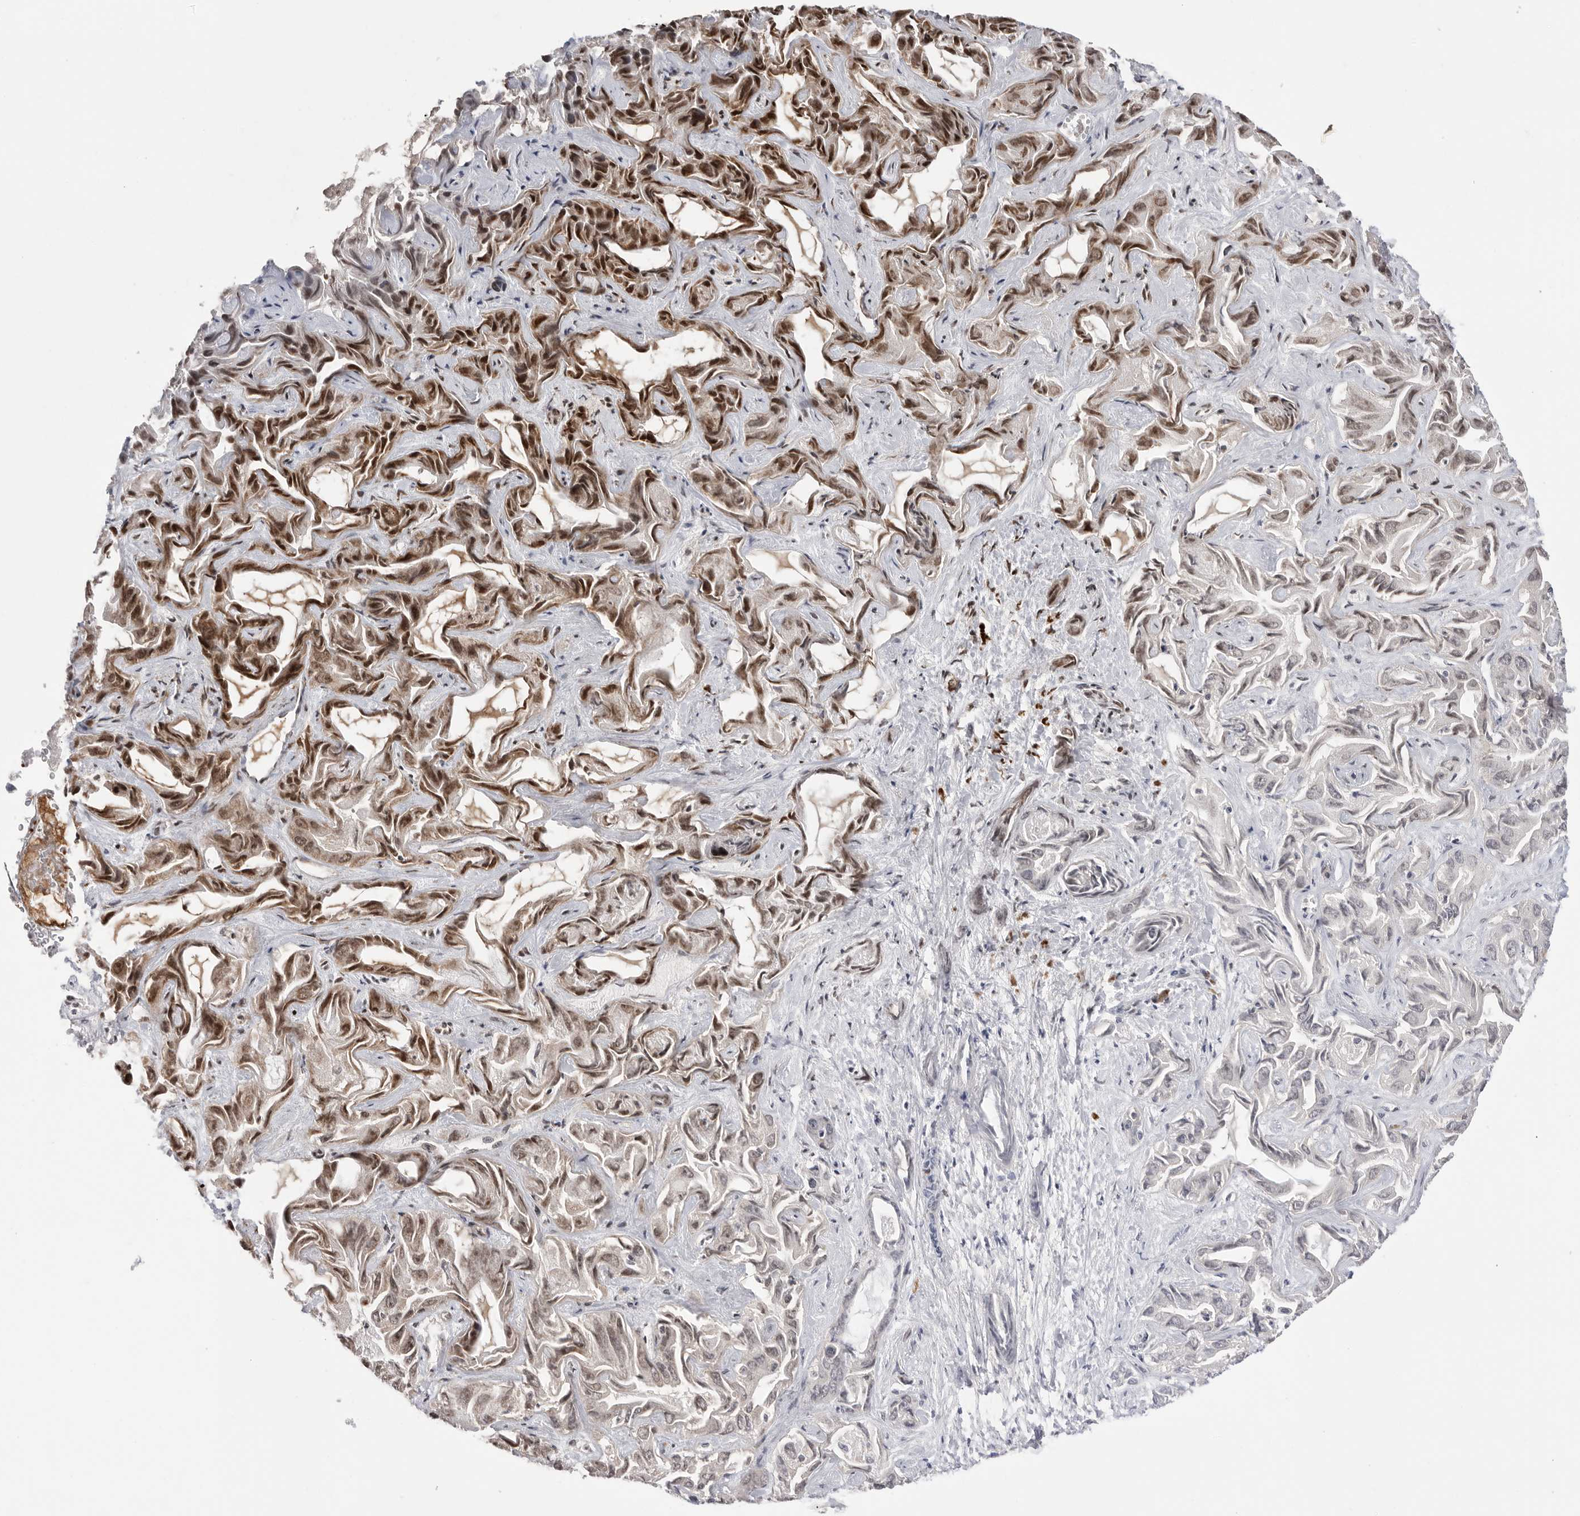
{"staining": {"intensity": "strong", "quantity": "25%-75%", "location": "nuclear"}, "tissue": "liver cancer", "cell_type": "Tumor cells", "image_type": "cancer", "snomed": [{"axis": "morphology", "description": "Cholangiocarcinoma"}, {"axis": "topography", "description": "Liver"}], "caption": "Liver cholangiocarcinoma was stained to show a protein in brown. There is high levels of strong nuclear staining in approximately 25%-75% of tumor cells.", "gene": "SERBP1", "patient": {"sex": "female", "age": 52}}